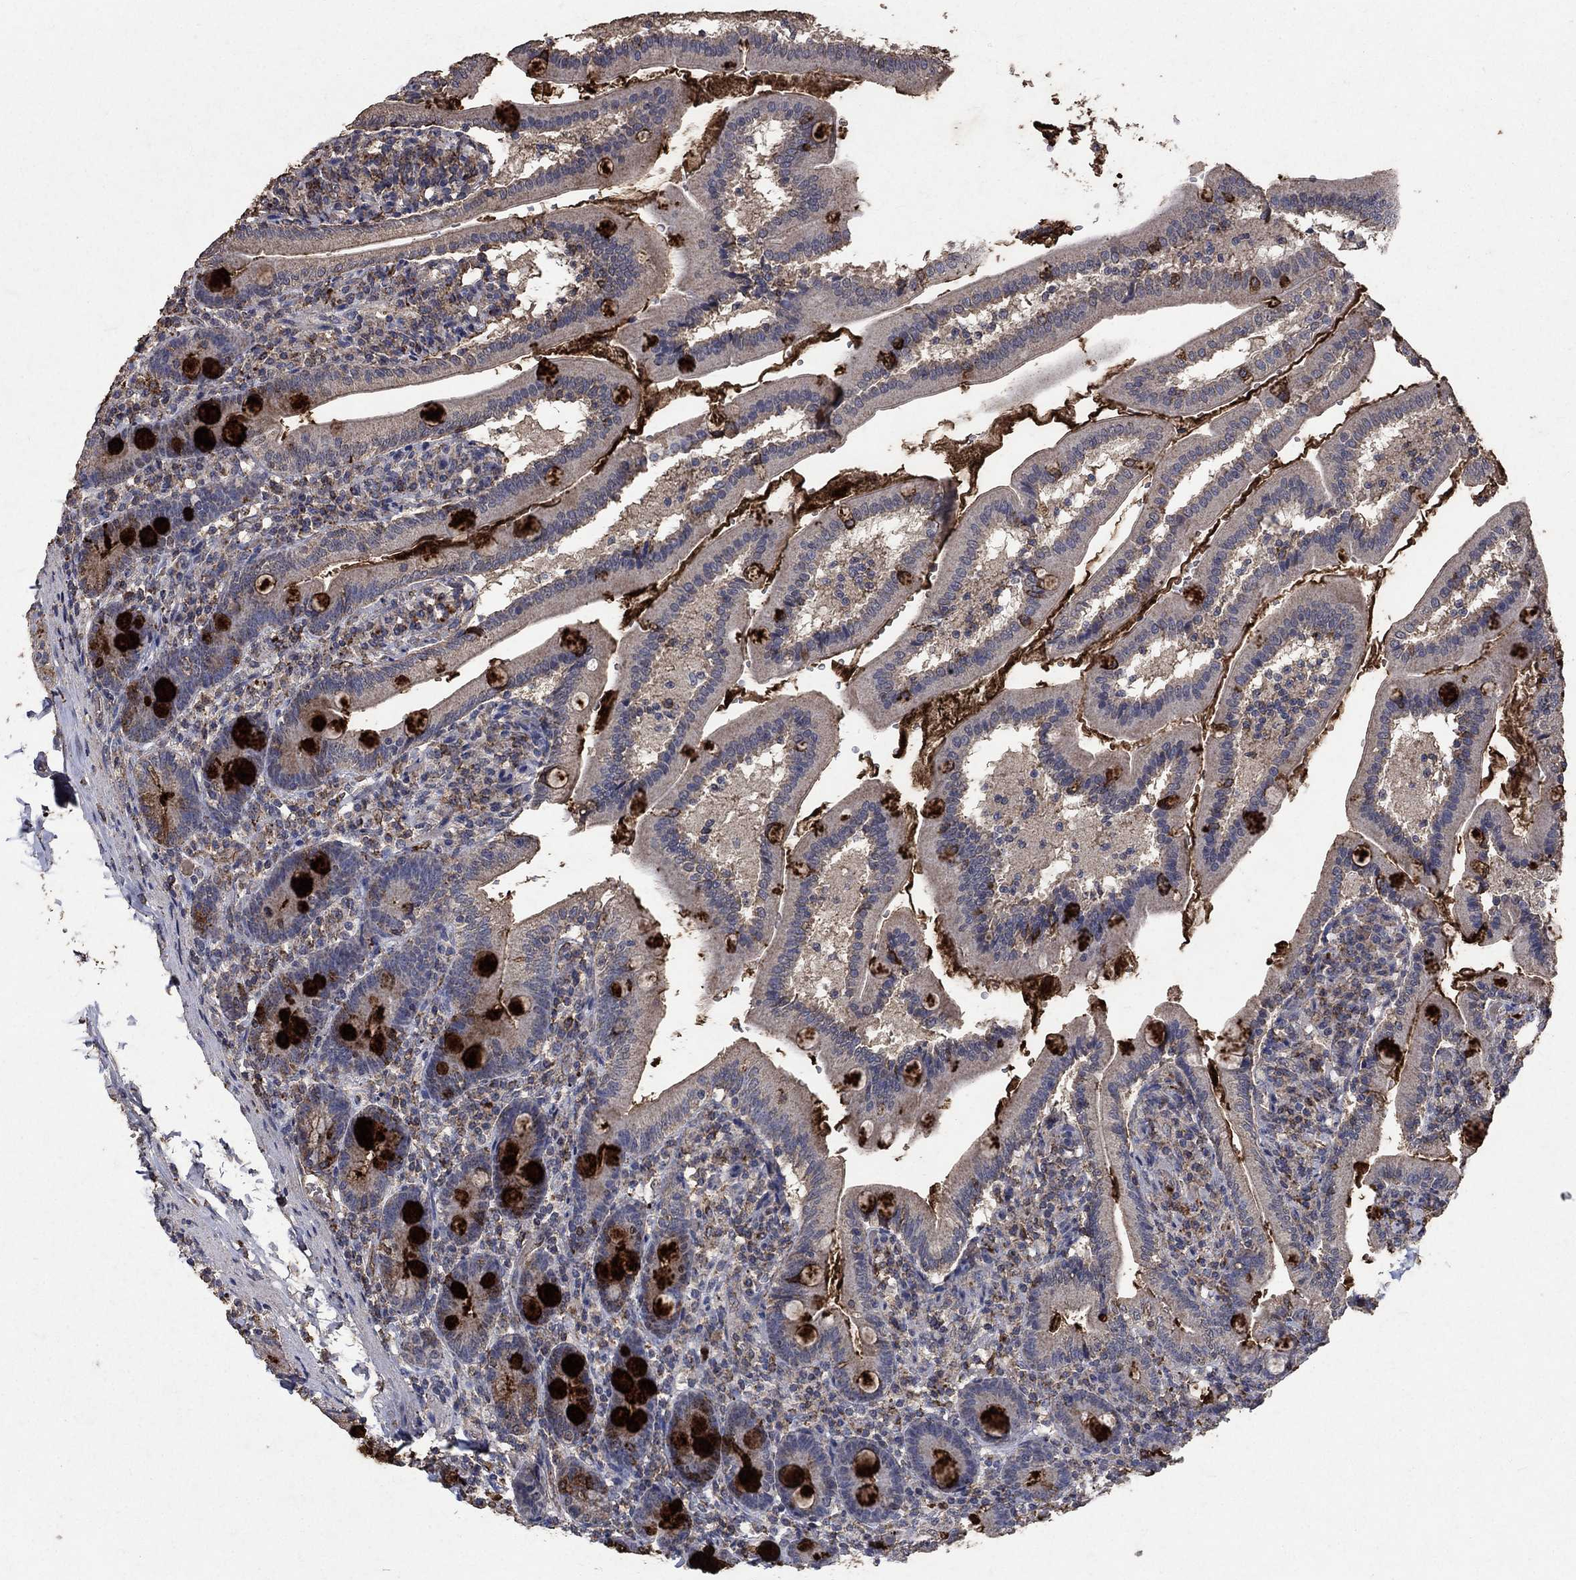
{"staining": {"intensity": "strong", "quantity": "25%-75%", "location": "cytoplasmic/membranous"}, "tissue": "duodenum", "cell_type": "Glandular cells", "image_type": "normal", "snomed": [{"axis": "morphology", "description": "Normal tissue, NOS"}, {"axis": "topography", "description": "Duodenum"}], "caption": "An image of duodenum stained for a protein shows strong cytoplasmic/membranous brown staining in glandular cells.", "gene": "CD24", "patient": {"sex": "female", "age": 67}}